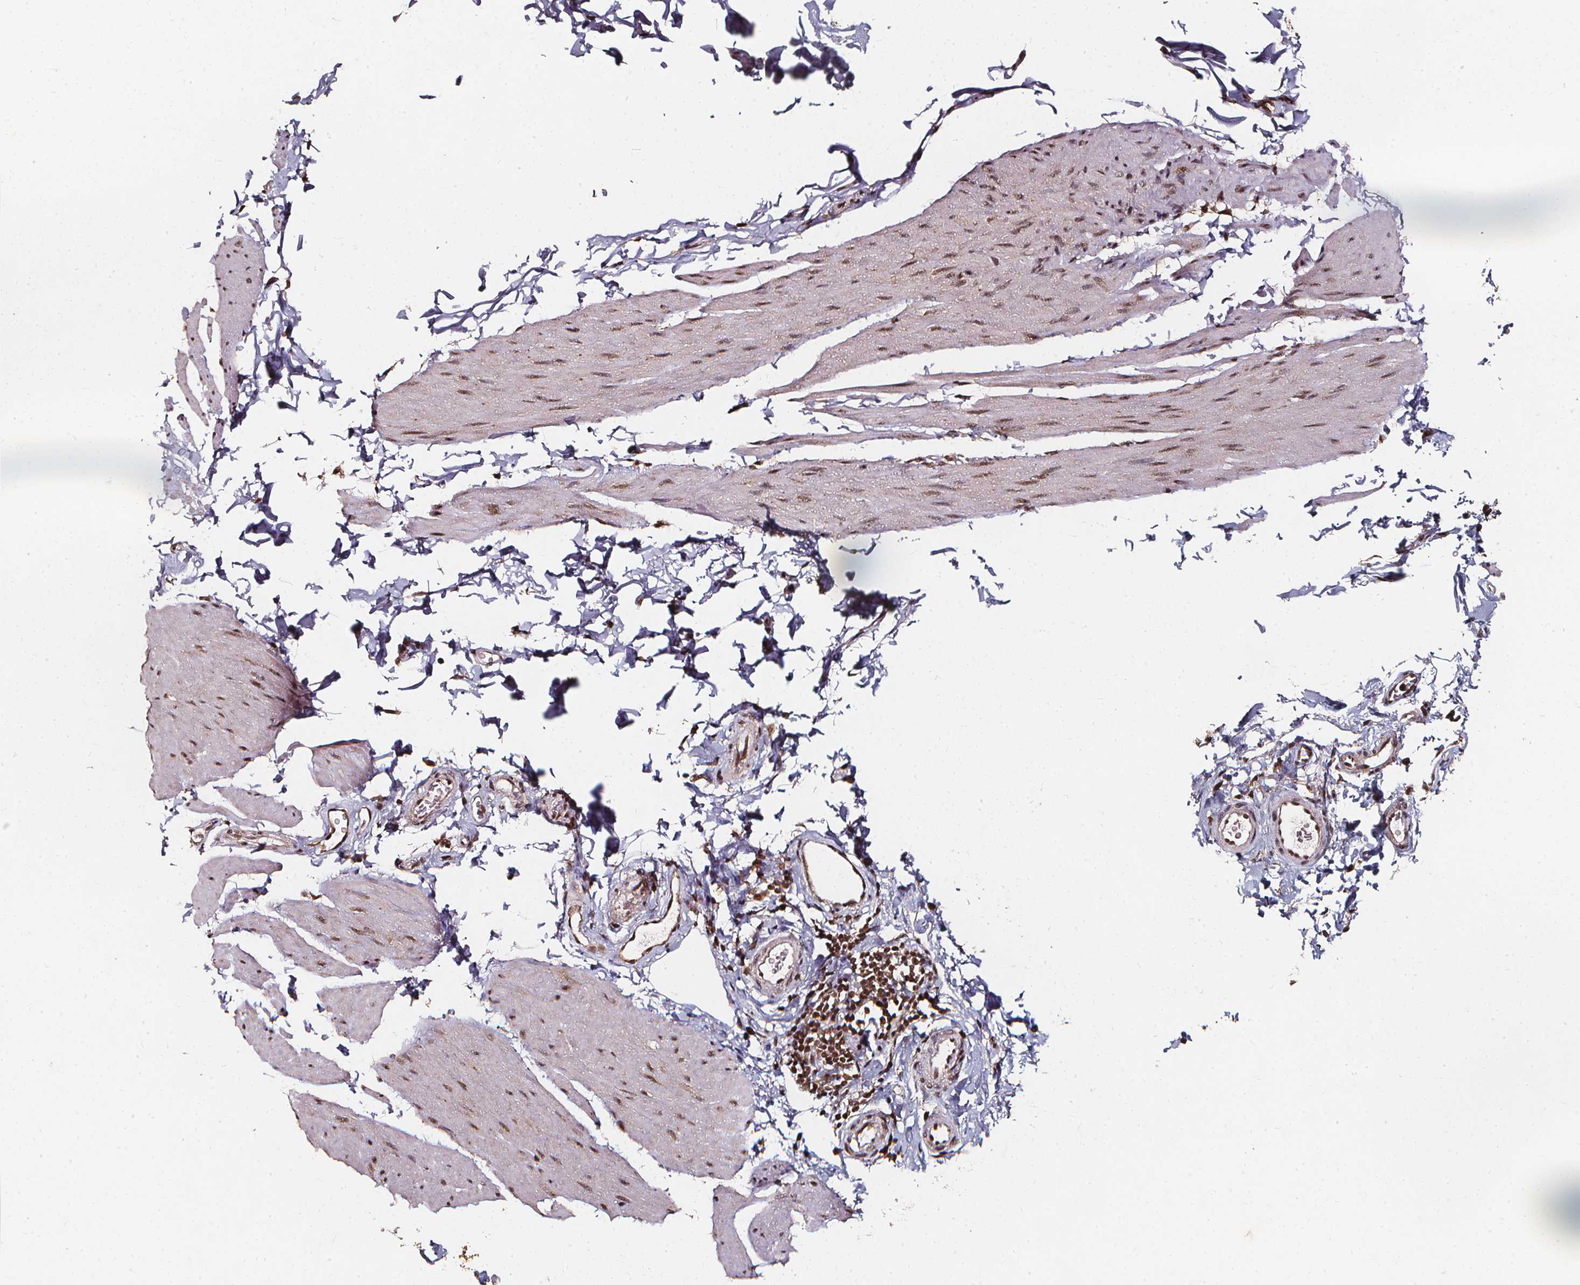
{"staining": {"intensity": "moderate", "quantity": ">75%", "location": "nuclear"}, "tissue": "smooth muscle", "cell_type": "Smooth muscle cells", "image_type": "normal", "snomed": [{"axis": "morphology", "description": "Normal tissue, NOS"}, {"axis": "topography", "description": "Adipose tissue"}, {"axis": "topography", "description": "Smooth muscle"}, {"axis": "topography", "description": "Peripheral nerve tissue"}], "caption": "A brown stain labels moderate nuclear staining of a protein in smooth muscle cells of normal human smooth muscle. (IHC, brightfield microscopy, high magnification).", "gene": "SMN1", "patient": {"sex": "male", "age": 83}}